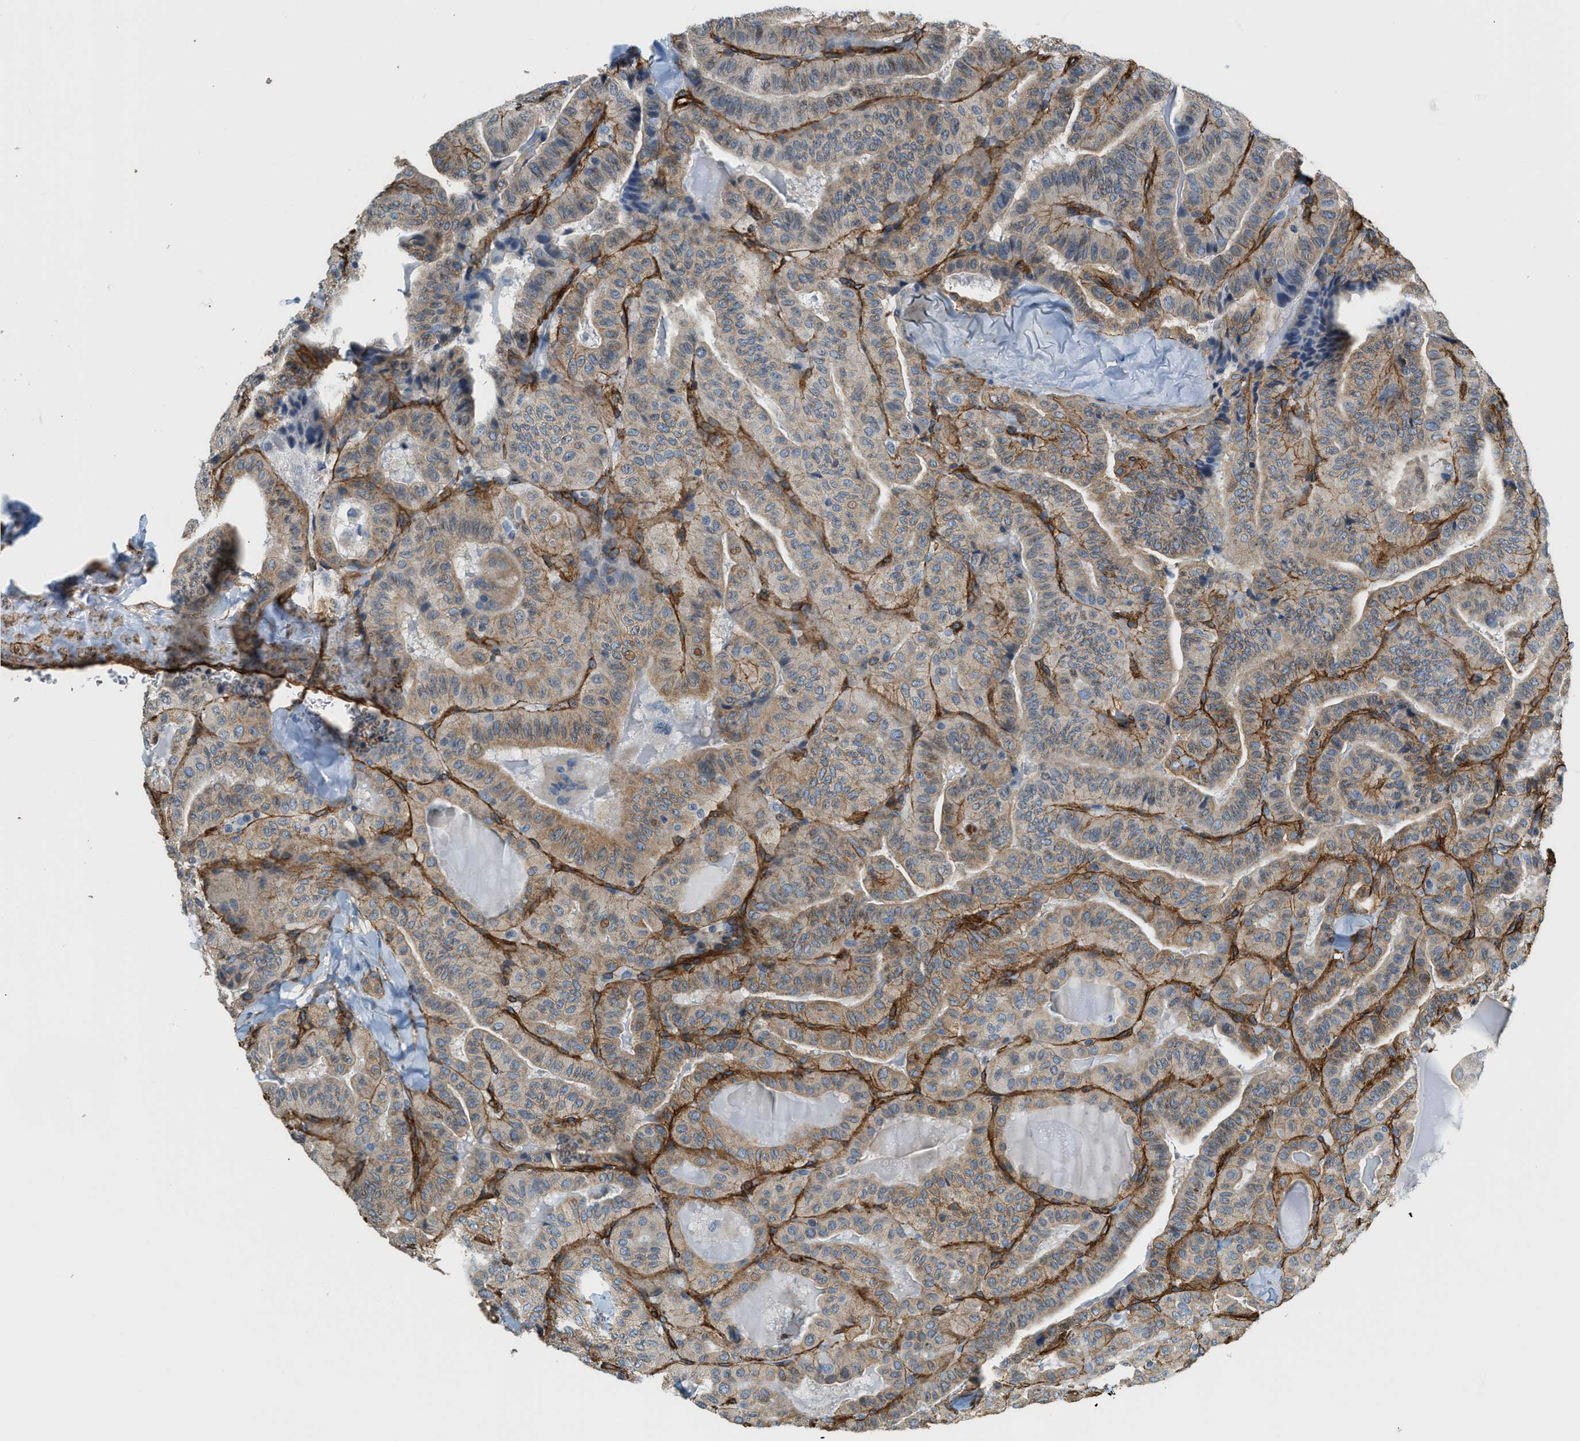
{"staining": {"intensity": "moderate", "quantity": ">75%", "location": "cytoplasmic/membranous"}, "tissue": "thyroid cancer", "cell_type": "Tumor cells", "image_type": "cancer", "snomed": [{"axis": "morphology", "description": "Papillary adenocarcinoma, NOS"}, {"axis": "topography", "description": "Thyroid gland"}], "caption": "Immunohistochemistry of papillary adenocarcinoma (thyroid) shows medium levels of moderate cytoplasmic/membranous positivity in about >75% of tumor cells. Immunohistochemistry (ihc) stains the protein of interest in brown and the nuclei are stained blue.", "gene": "TMEM43", "patient": {"sex": "male", "age": 77}}